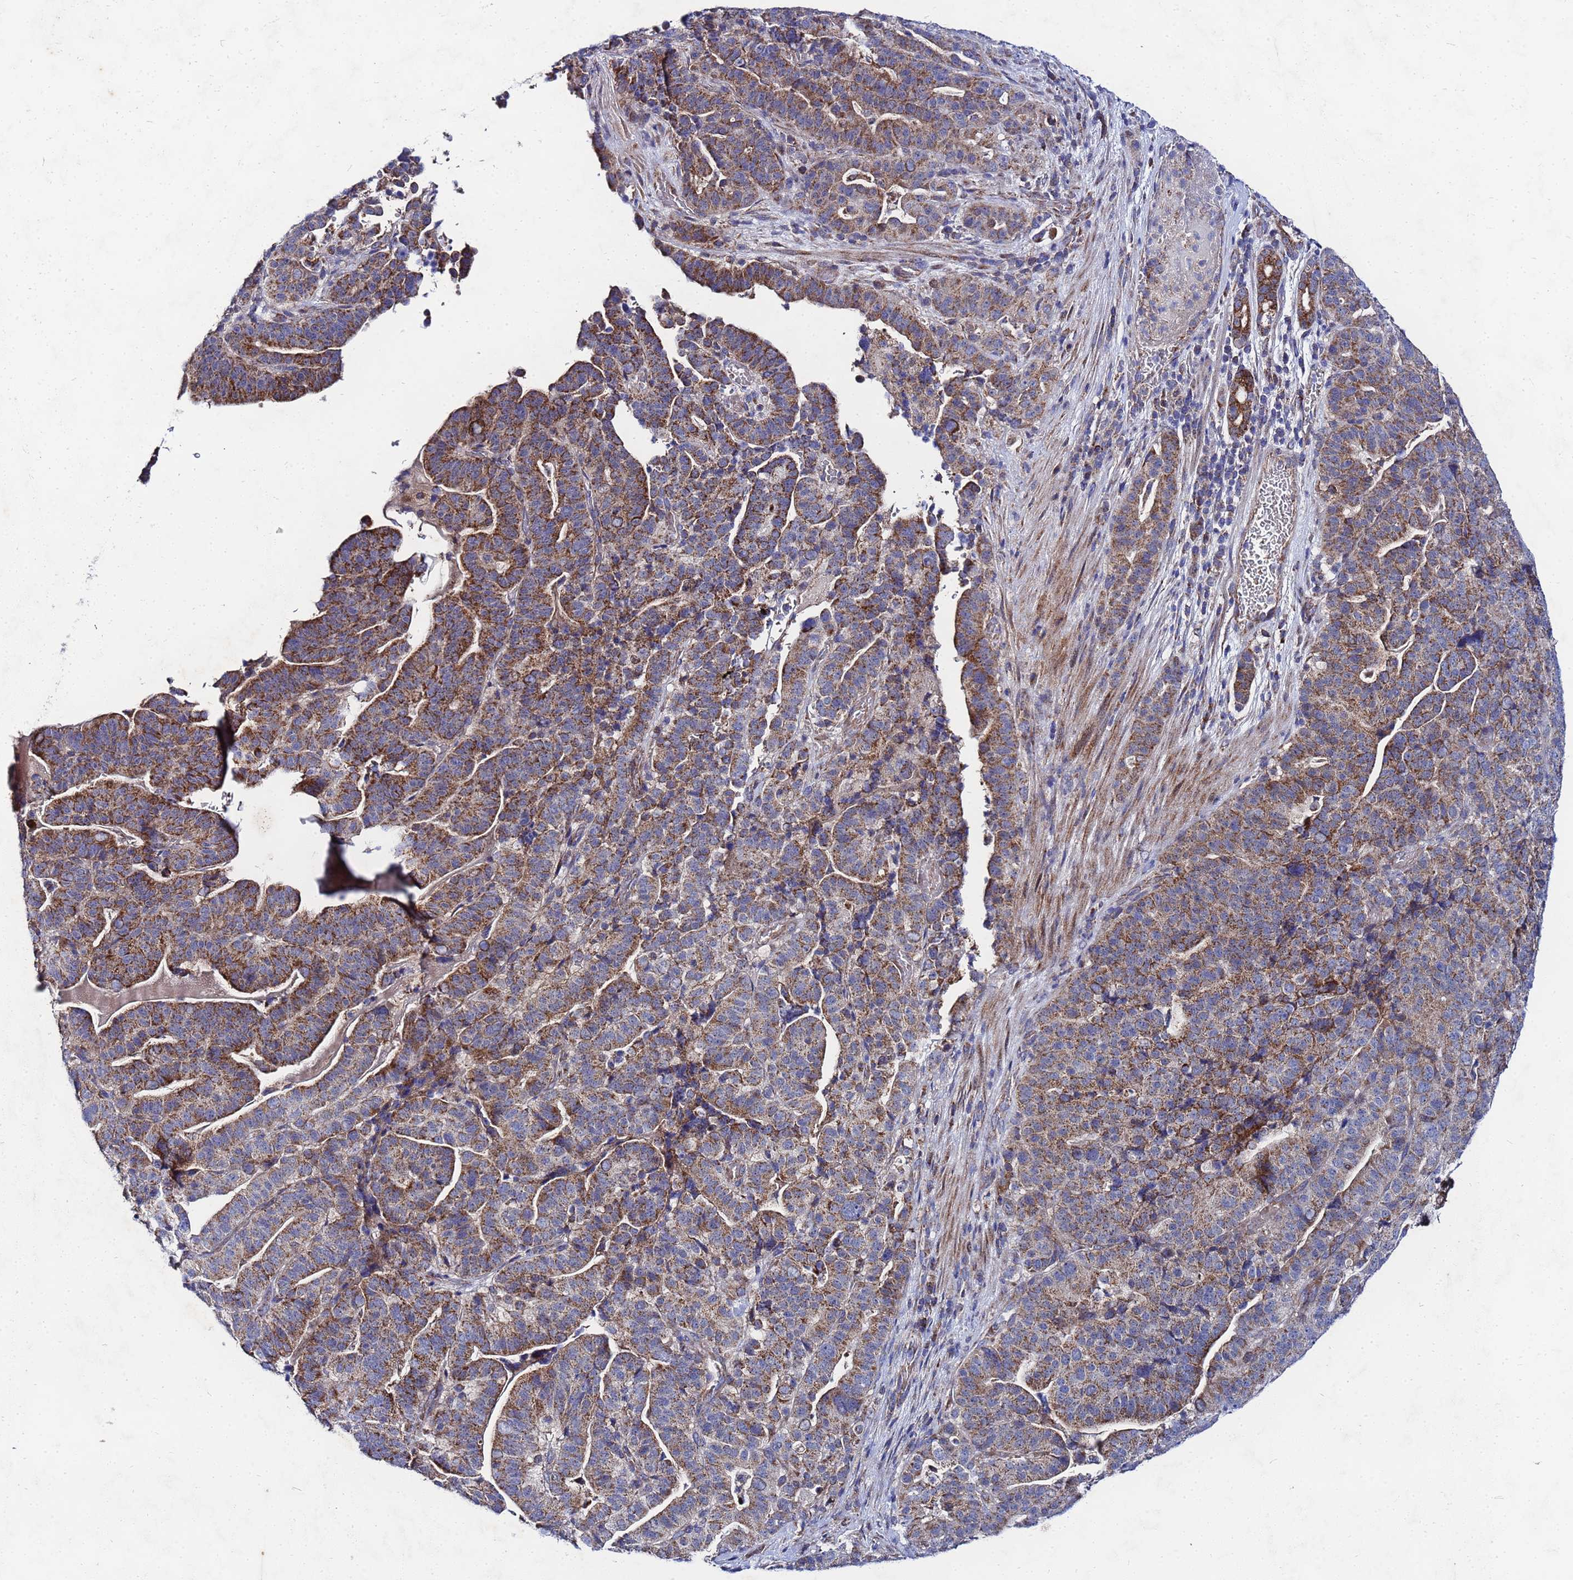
{"staining": {"intensity": "strong", "quantity": ">75%", "location": "cytoplasmic/membranous"}, "tissue": "stomach cancer", "cell_type": "Tumor cells", "image_type": "cancer", "snomed": [{"axis": "morphology", "description": "Adenocarcinoma, NOS"}, {"axis": "topography", "description": "Stomach"}], "caption": "A micrograph of stomach cancer (adenocarcinoma) stained for a protein reveals strong cytoplasmic/membranous brown staining in tumor cells.", "gene": "FAHD2A", "patient": {"sex": "male", "age": 48}}